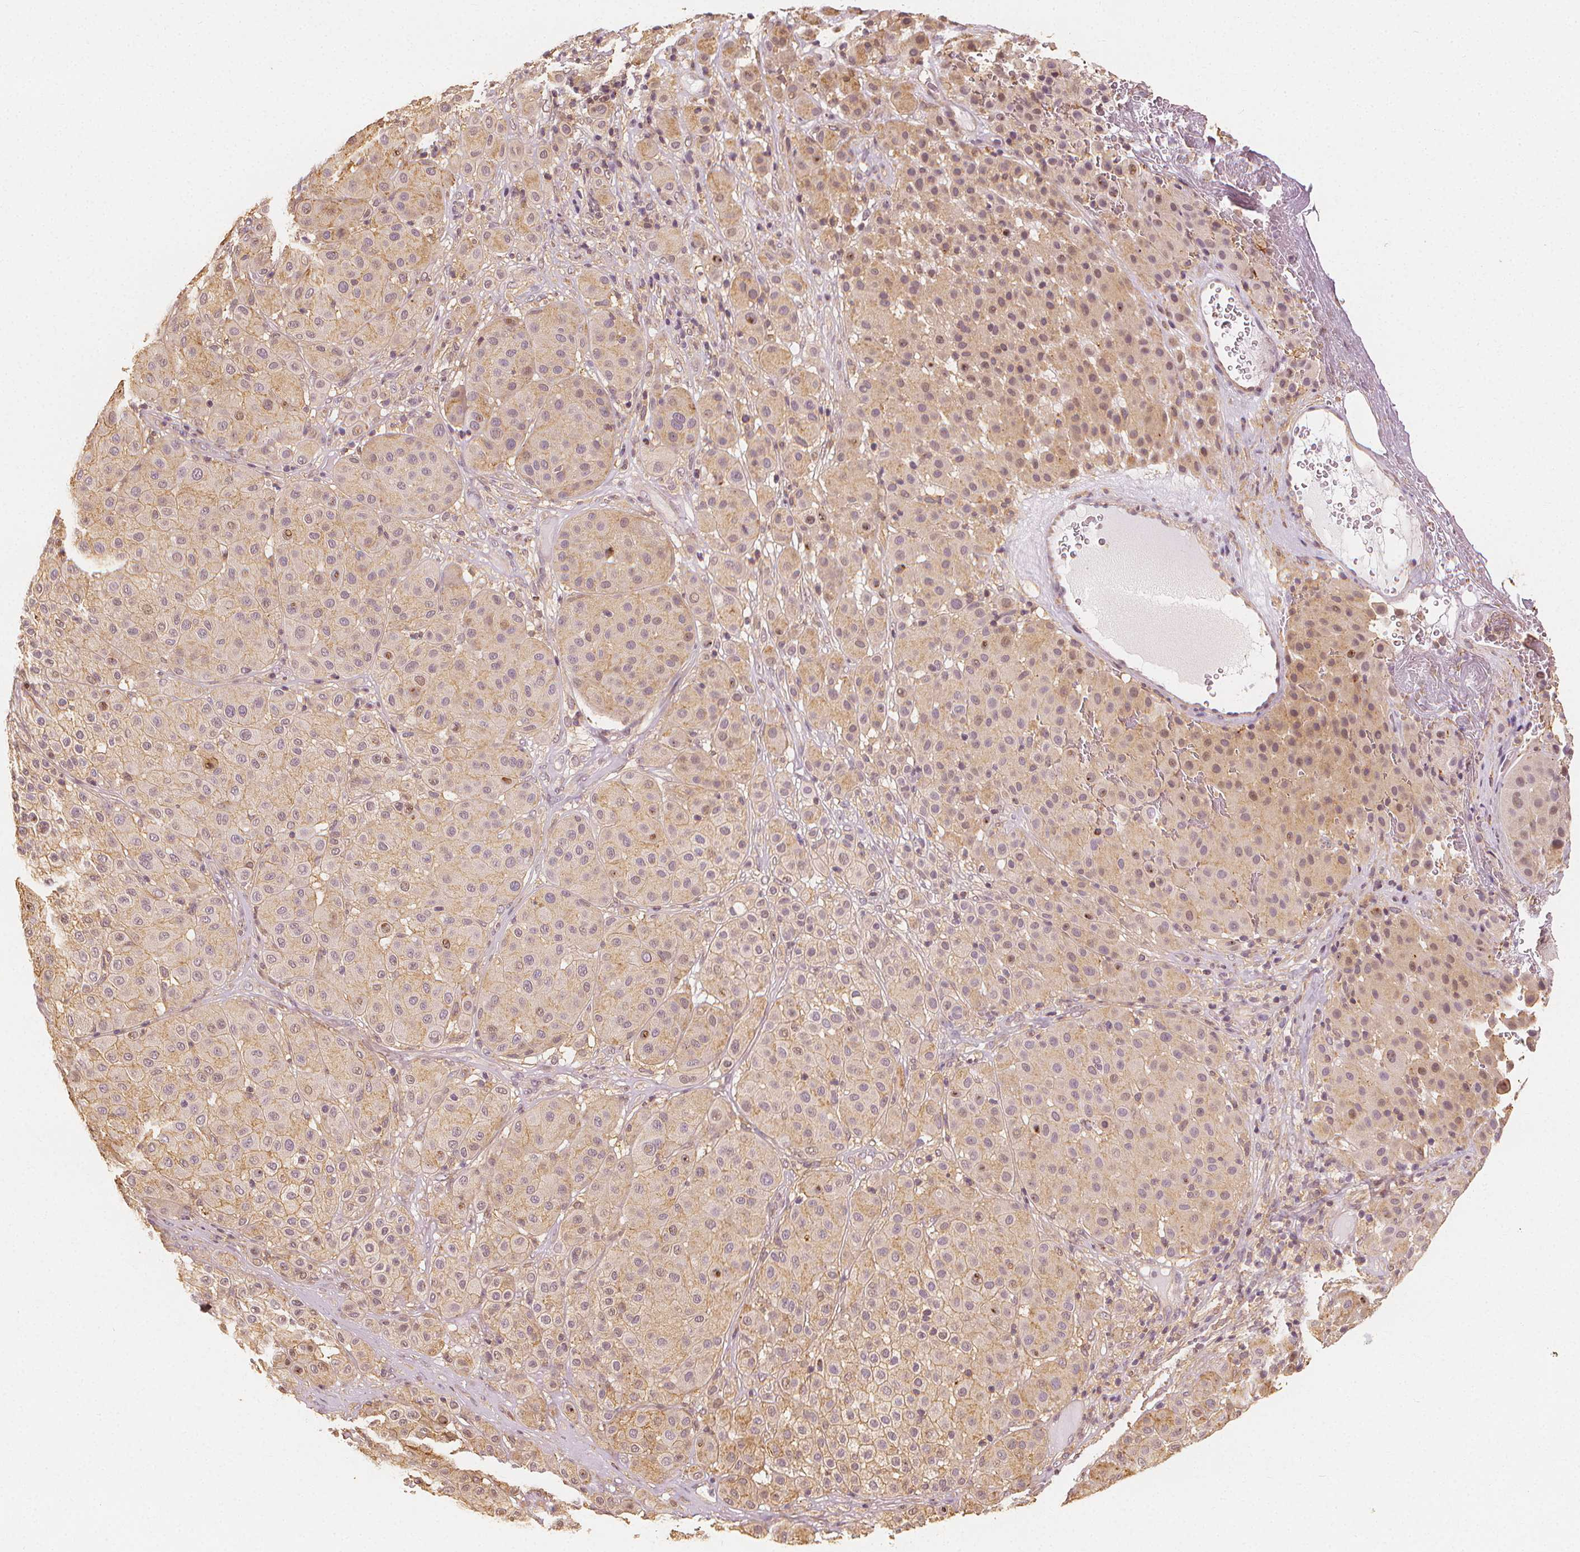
{"staining": {"intensity": "weak", "quantity": ">75%", "location": "cytoplasmic/membranous"}, "tissue": "melanoma", "cell_type": "Tumor cells", "image_type": "cancer", "snomed": [{"axis": "morphology", "description": "Malignant melanoma, Metastatic site"}, {"axis": "topography", "description": "Smooth muscle"}], "caption": "Immunohistochemistry of melanoma shows low levels of weak cytoplasmic/membranous positivity in about >75% of tumor cells.", "gene": "ARHGAP26", "patient": {"sex": "male", "age": 41}}